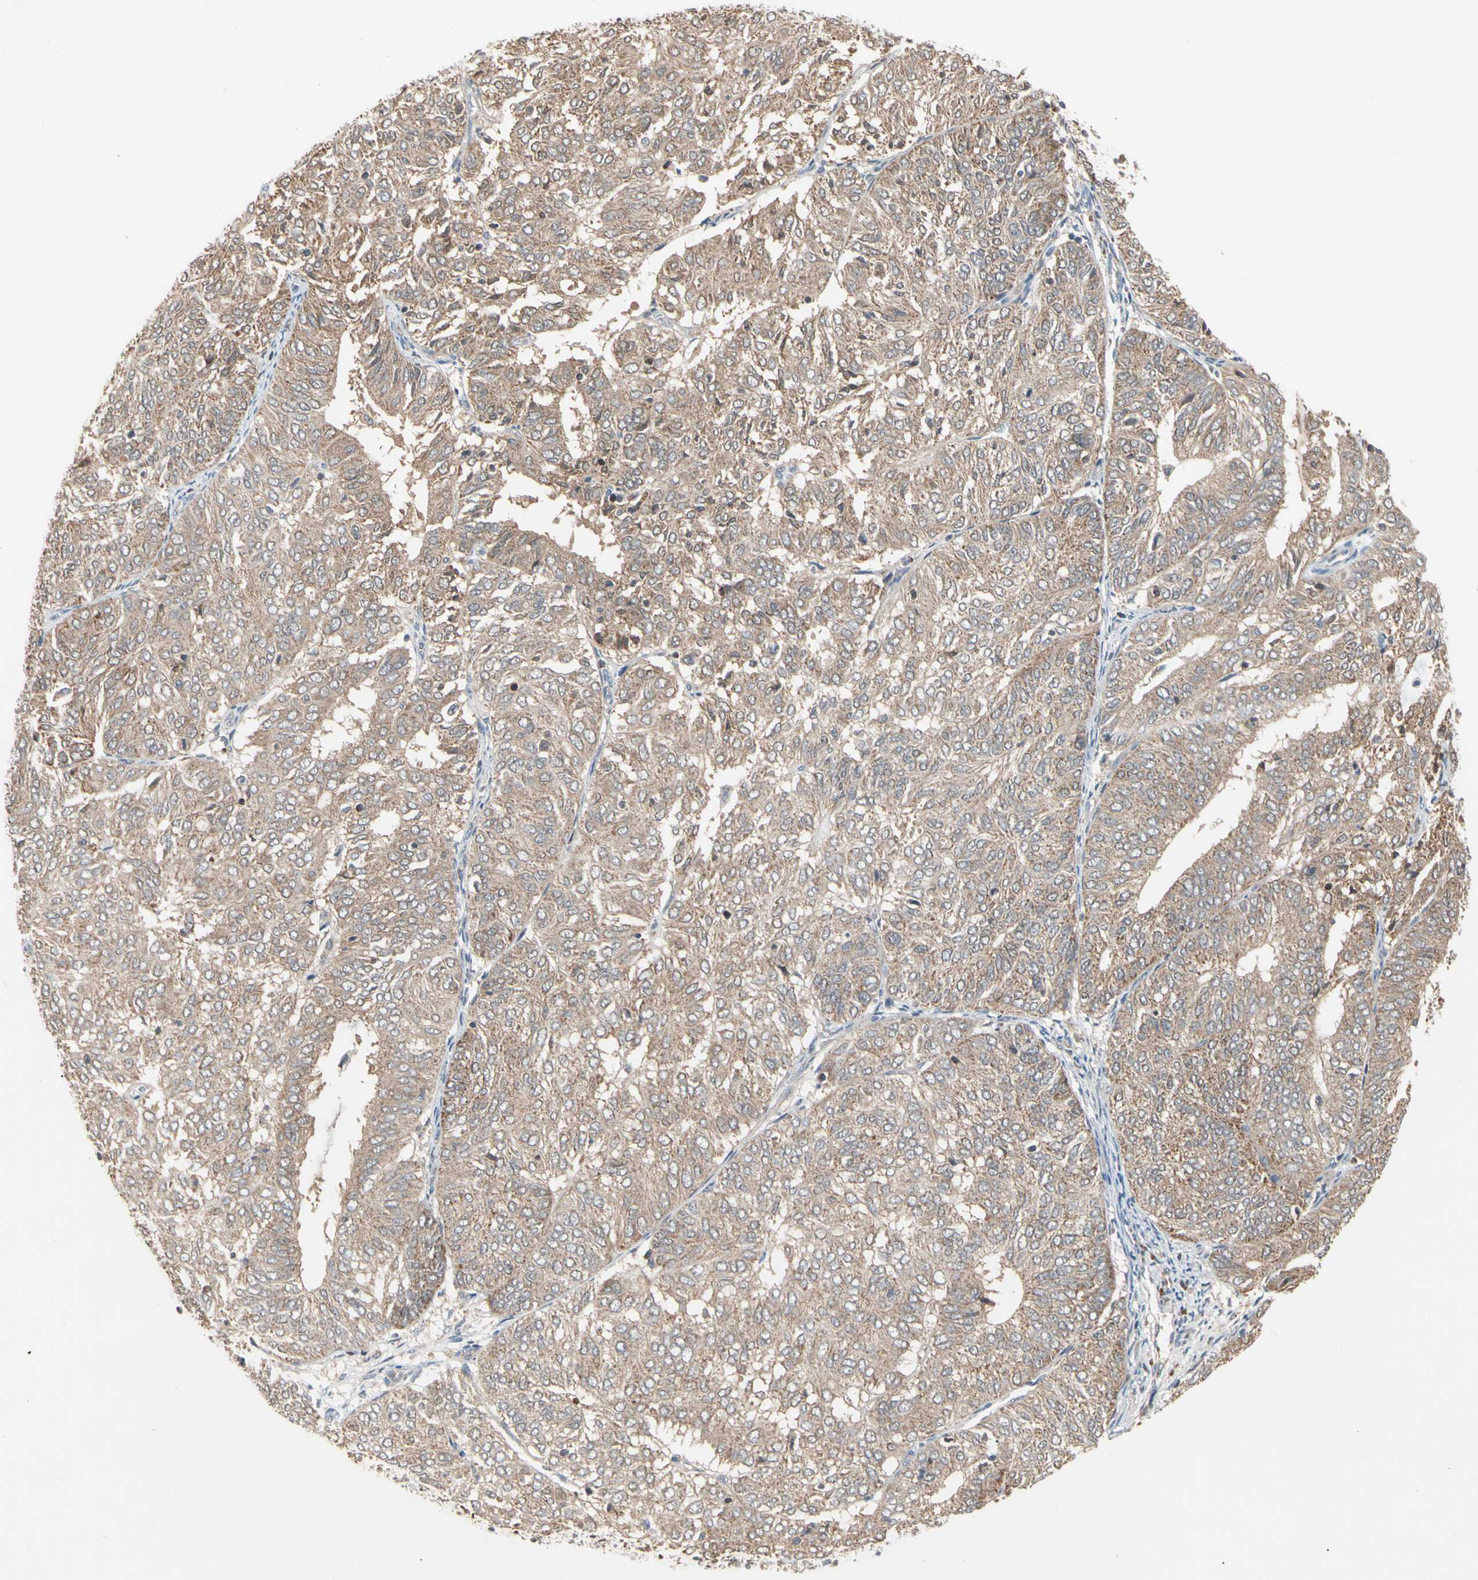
{"staining": {"intensity": "moderate", "quantity": ">75%", "location": "cytoplasmic/membranous"}, "tissue": "endometrial cancer", "cell_type": "Tumor cells", "image_type": "cancer", "snomed": [{"axis": "morphology", "description": "Adenocarcinoma, NOS"}, {"axis": "topography", "description": "Uterus"}], "caption": "Immunohistochemistry photomicrograph of neoplastic tissue: endometrial cancer (adenocarcinoma) stained using immunohistochemistry (IHC) demonstrates medium levels of moderate protein expression localized specifically in the cytoplasmic/membranous of tumor cells, appearing as a cytoplasmic/membranous brown color.", "gene": "MTHFS", "patient": {"sex": "female", "age": 60}}